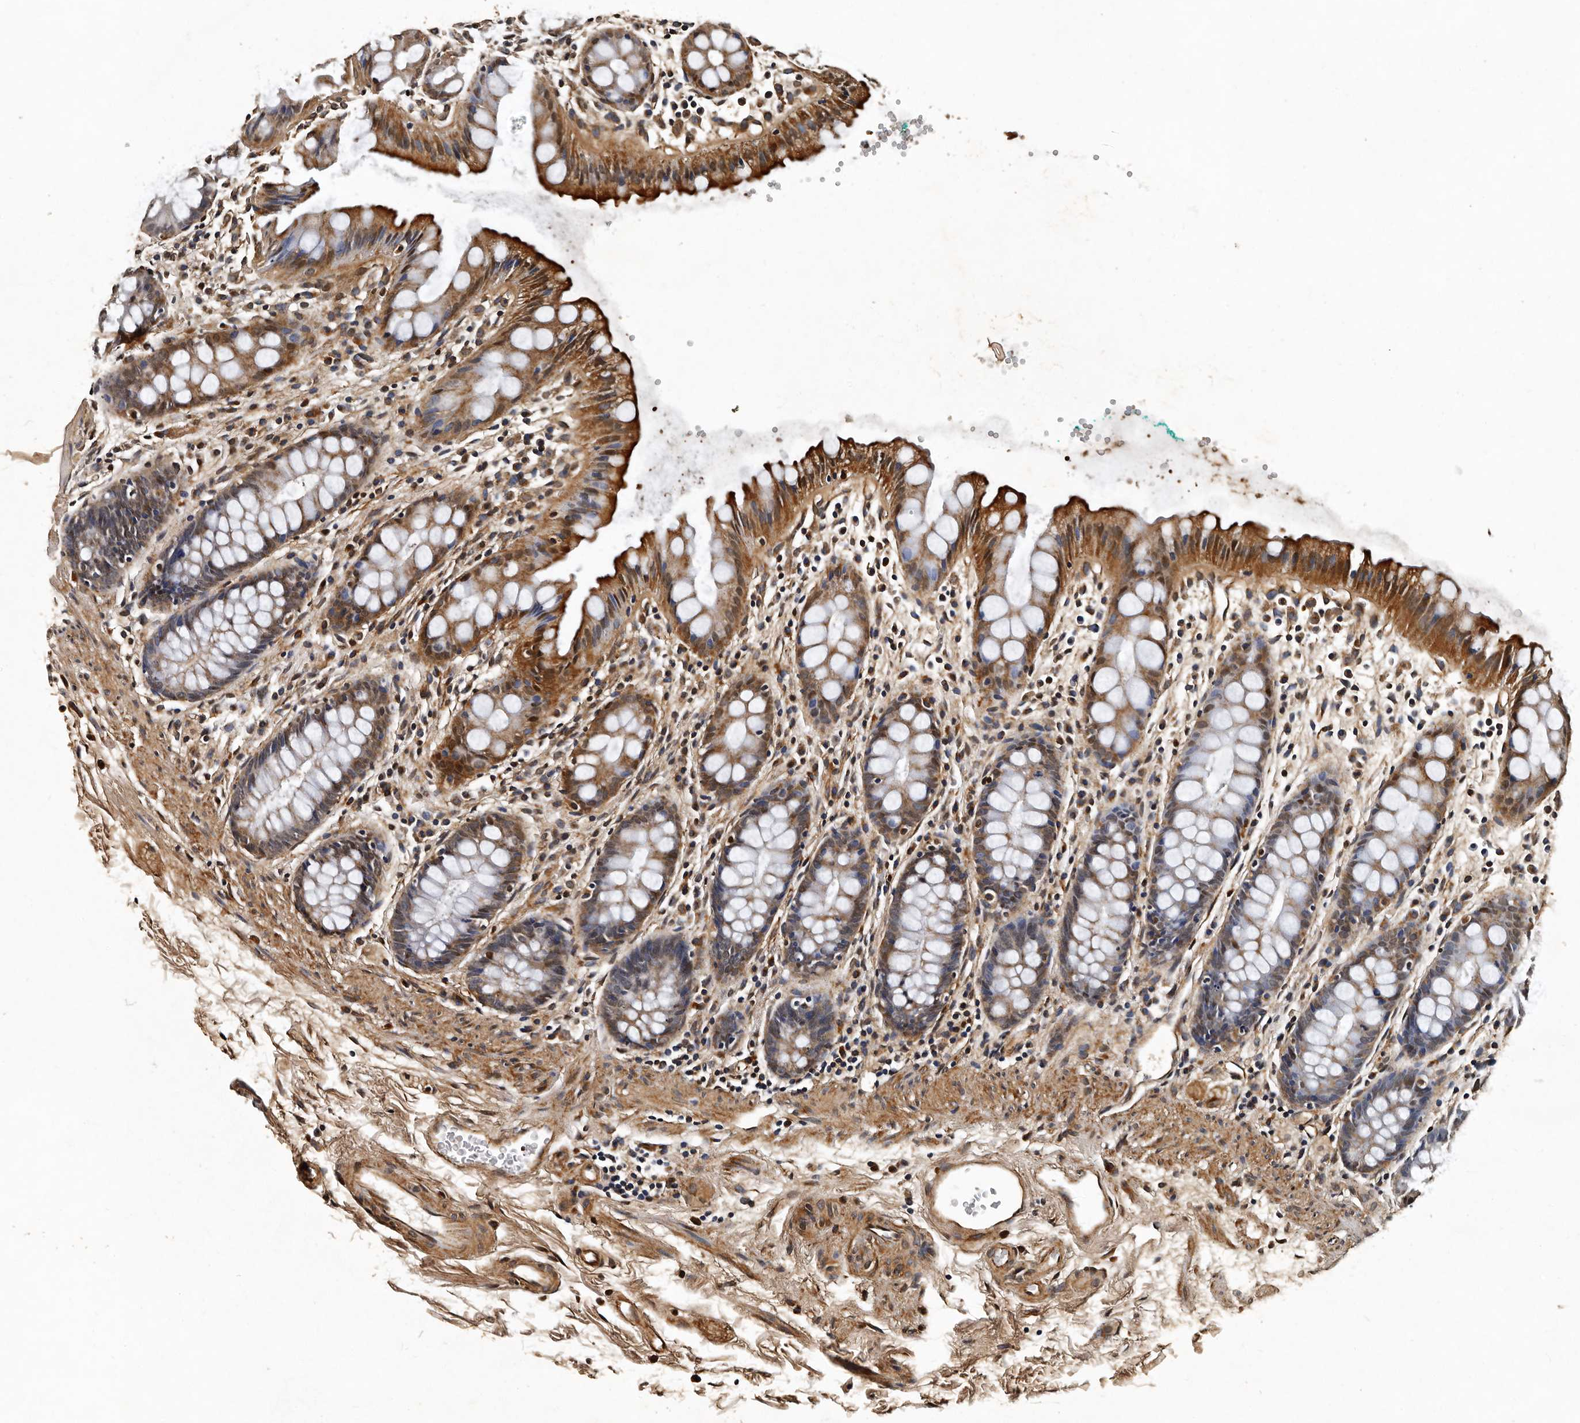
{"staining": {"intensity": "moderate", "quantity": ">75%", "location": "cytoplasmic/membranous,nuclear"}, "tissue": "rectum", "cell_type": "Glandular cells", "image_type": "normal", "snomed": [{"axis": "morphology", "description": "Normal tissue, NOS"}, {"axis": "topography", "description": "Rectum"}], "caption": "Immunohistochemical staining of benign rectum reveals medium levels of moderate cytoplasmic/membranous,nuclear expression in about >75% of glandular cells. Using DAB (brown) and hematoxylin (blue) stains, captured at high magnification using brightfield microscopy.", "gene": "CPNE3", "patient": {"sex": "female", "age": 65}}